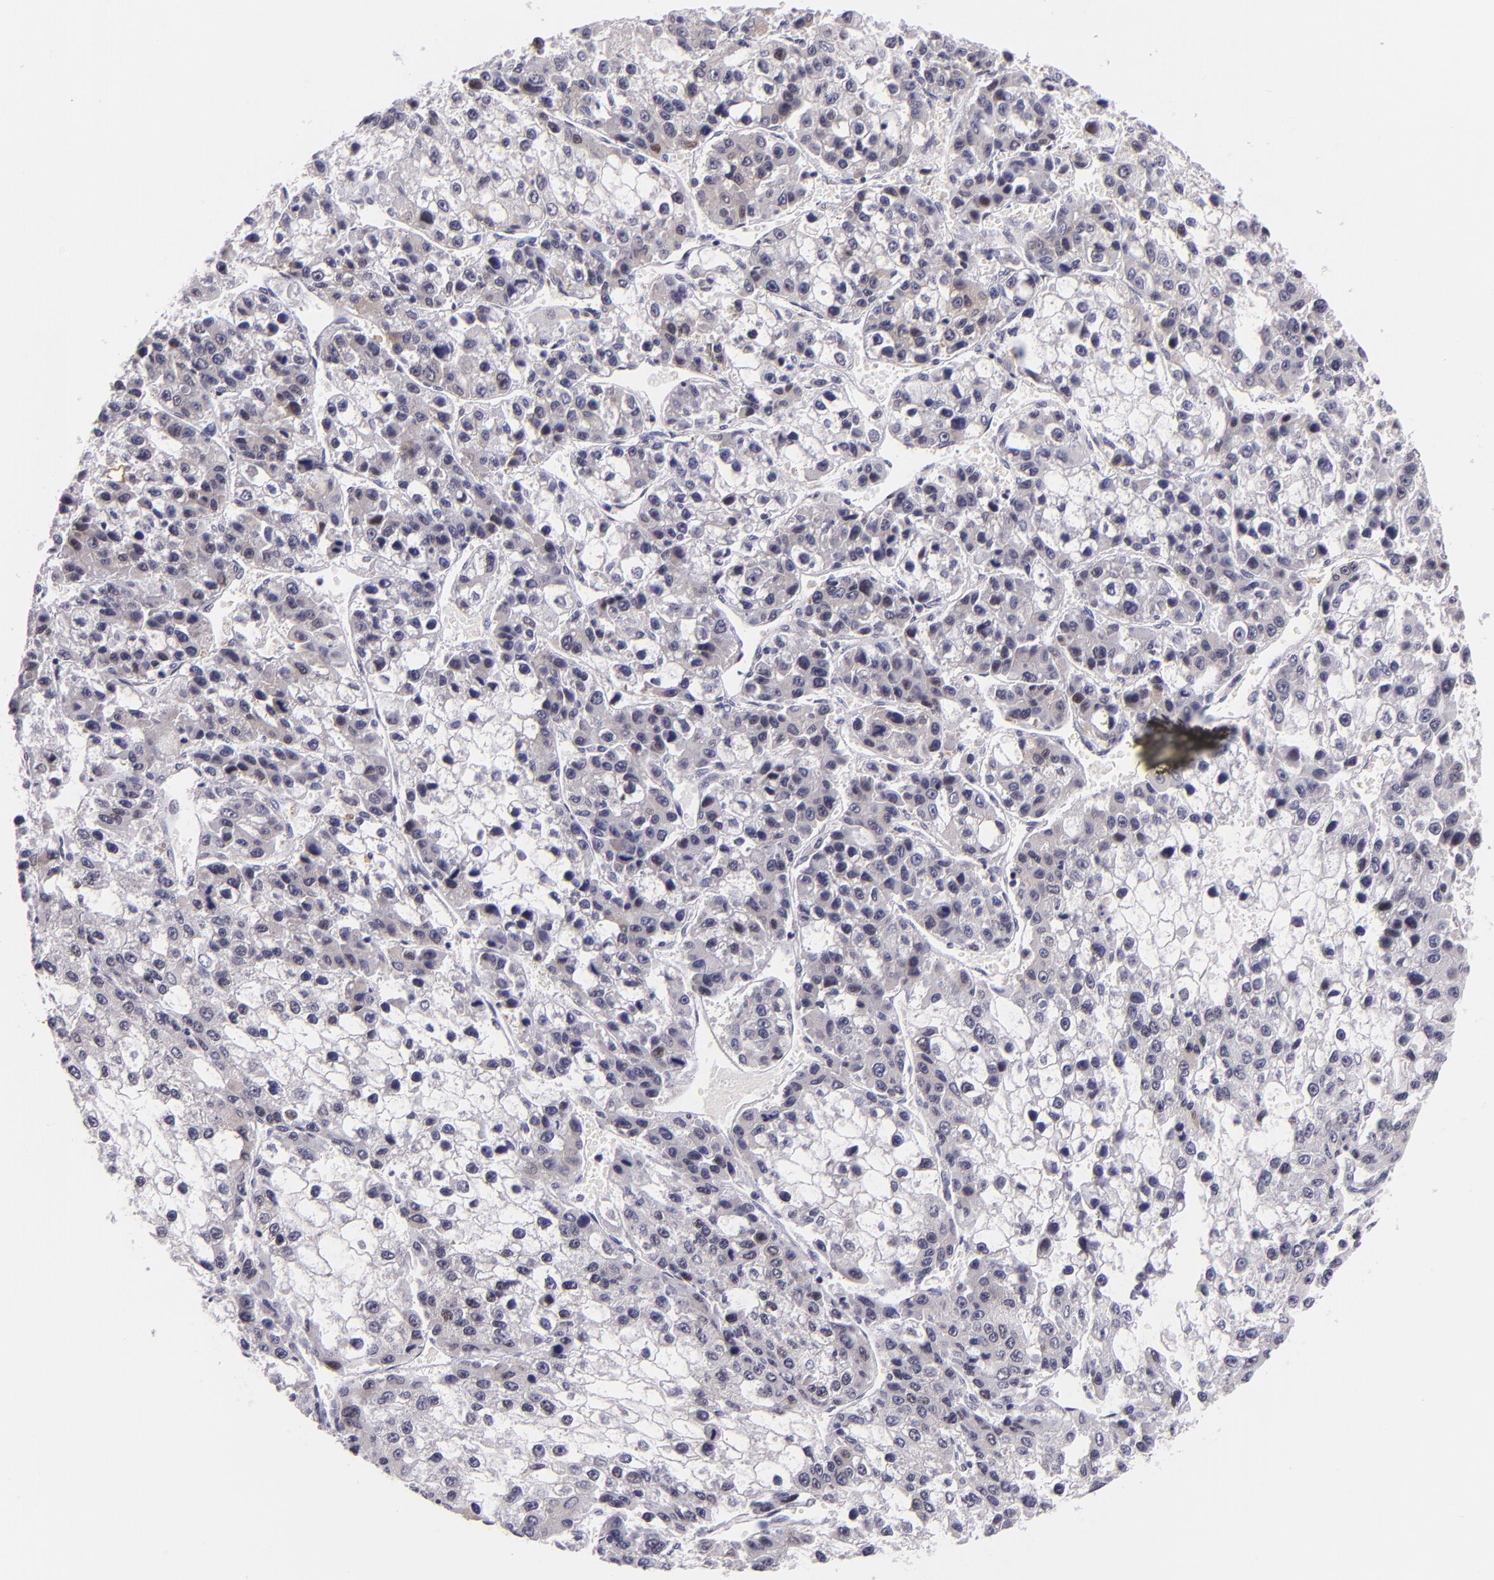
{"staining": {"intensity": "negative", "quantity": "none", "location": "none"}, "tissue": "liver cancer", "cell_type": "Tumor cells", "image_type": "cancer", "snomed": [{"axis": "morphology", "description": "Carcinoma, Hepatocellular, NOS"}, {"axis": "topography", "description": "Liver"}], "caption": "This is a image of immunohistochemistry (IHC) staining of liver cancer, which shows no expression in tumor cells.", "gene": "HSP90AA1", "patient": {"sex": "female", "age": 66}}